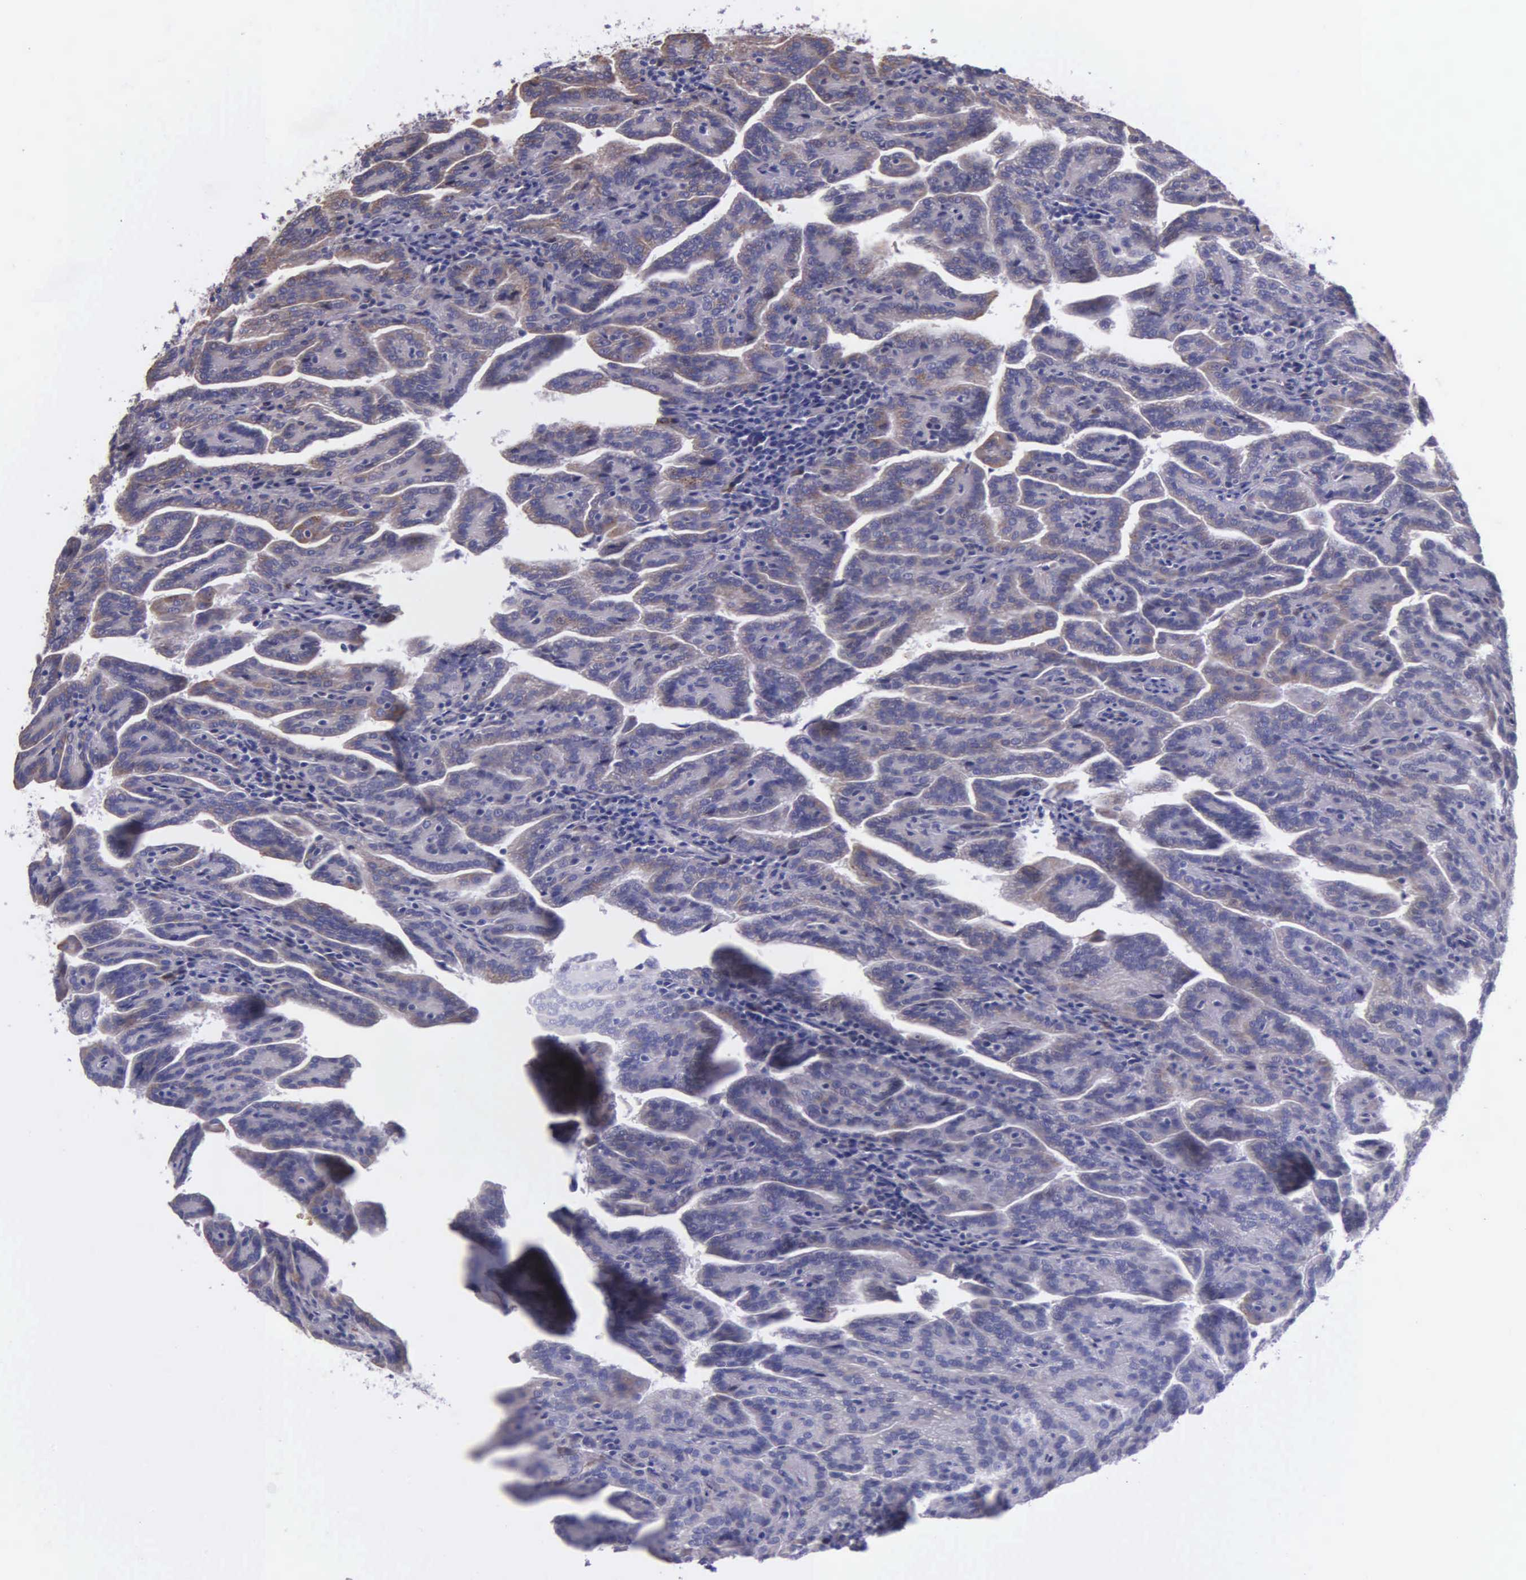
{"staining": {"intensity": "weak", "quantity": "25%-75%", "location": "cytoplasmic/membranous"}, "tissue": "renal cancer", "cell_type": "Tumor cells", "image_type": "cancer", "snomed": [{"axis": "morphology", "description": "Adenocarcinoma, NOS"}, {"axis": "topography", "description": "Kidney"}], "caption": "A high-resolution image shows IHC staining of adenocarcinoma (renal), which shows weak cytoplasmic/membranous positivity in approximately 25%-75% of tumor cells.", "gene": "ZC3H12B", "patient": {"sex": "male", "age": 61}}